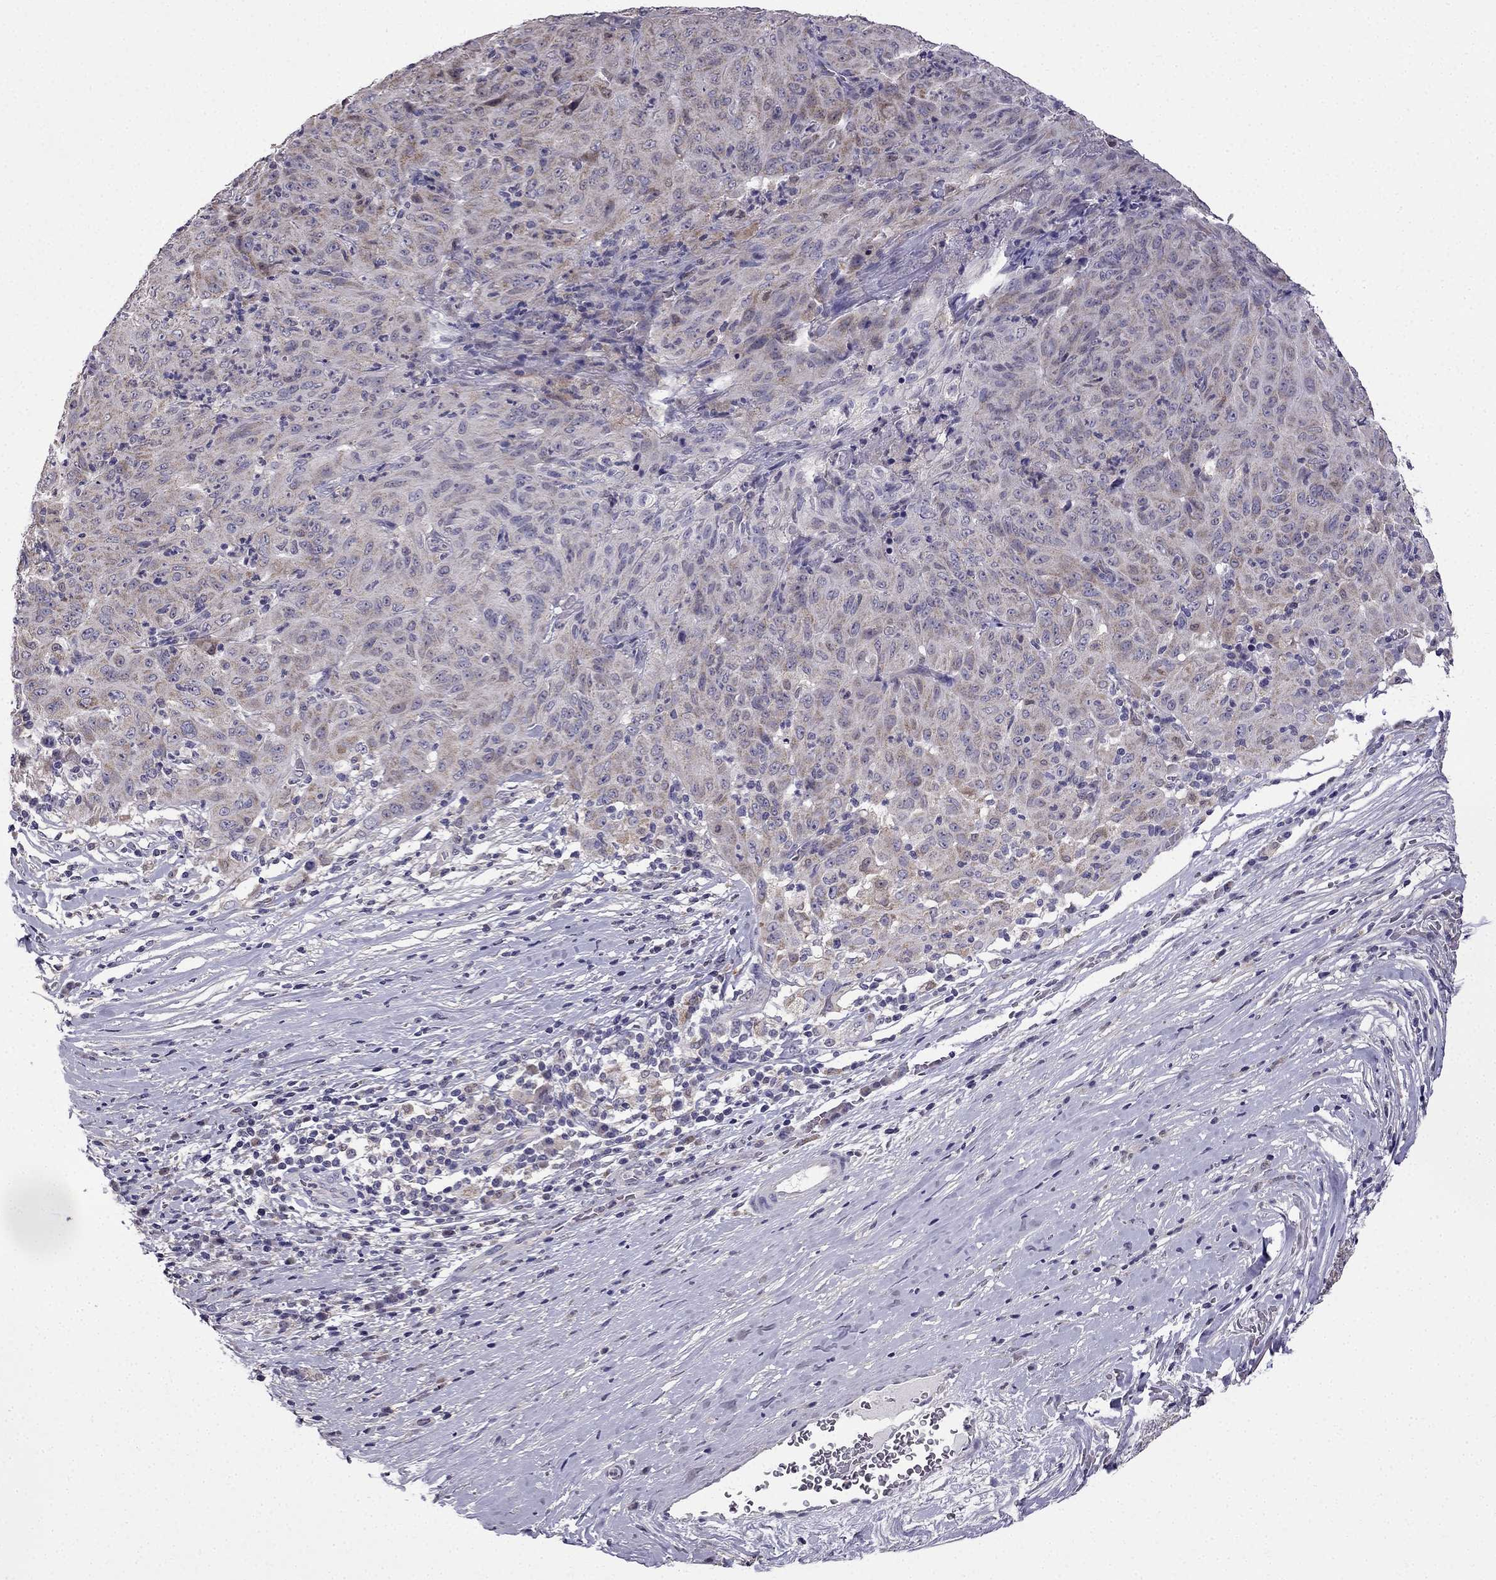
{"staining": {"intensity": "weak", "quantity": ">75%", "location": "cytoplasmic/membranous"}, "tissue": "pancreatic cancer", "cell_type": "Tumor cells", "image_type": "cancer", "snomed": [{"axis": "morphology", "description": "Adenocarcinoma, NOS"}, {"axis": "topography", "description": "Pancreas"}], "caption": "Protein positivity by immunohistochemistry (IHC) displays weak cytoplasmic/membranous staining in approximately >75% of tumor cells in adenocarcinoma (pancreatic). (DAB = brown stain, brightfield microscopy at high magnification).", "gene": "SLC6A2", "patient": {"sex": "male", "age": 63}}